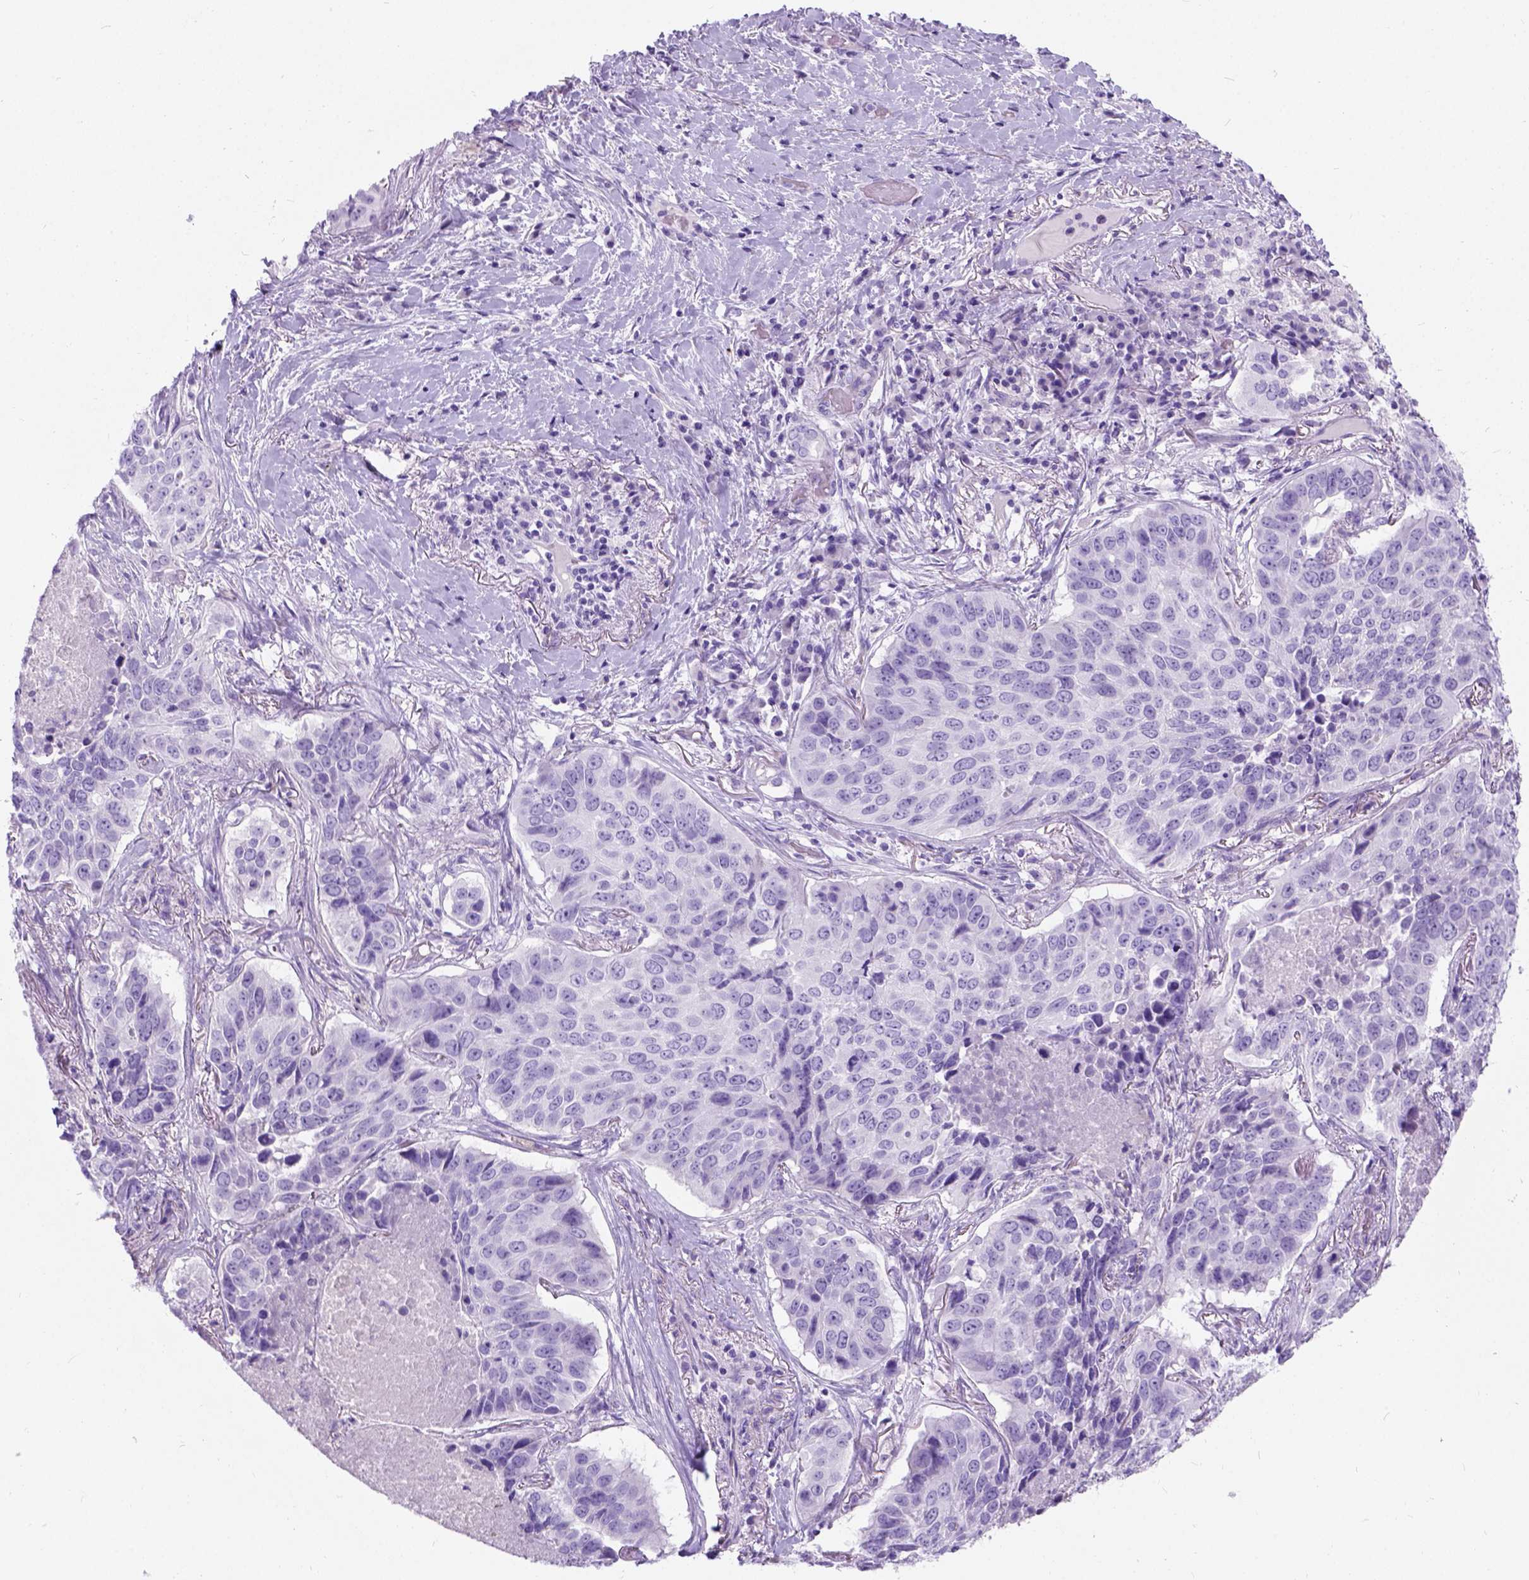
{"staining": {"intensity": "negative", "quantity": "none", "location": "none"}, "tissue": "lung cancer", "cell_type": "Tumor cells", "image_type": "cancer", "snomed": [{"axis": "morphology", "description": "Normal tissue, NOS"}, {"axis": "morphology", "description": "Squamous cell carcinoma, NOS"}, {"axis": "topography", "description": "Bronchus"}, {"axis": "topography", "description": "Lung"}], "caption": "A photomicrograph of human squamous cell carcinoma (lung) is negative for staining in tumor cells. Brightfield microscopy of IHC stained with DAB (brown) and hematoxylin (blue), captured at high magnification.", "gene": "C7orf57", "patient": {"sex": "male", "age": 64}}